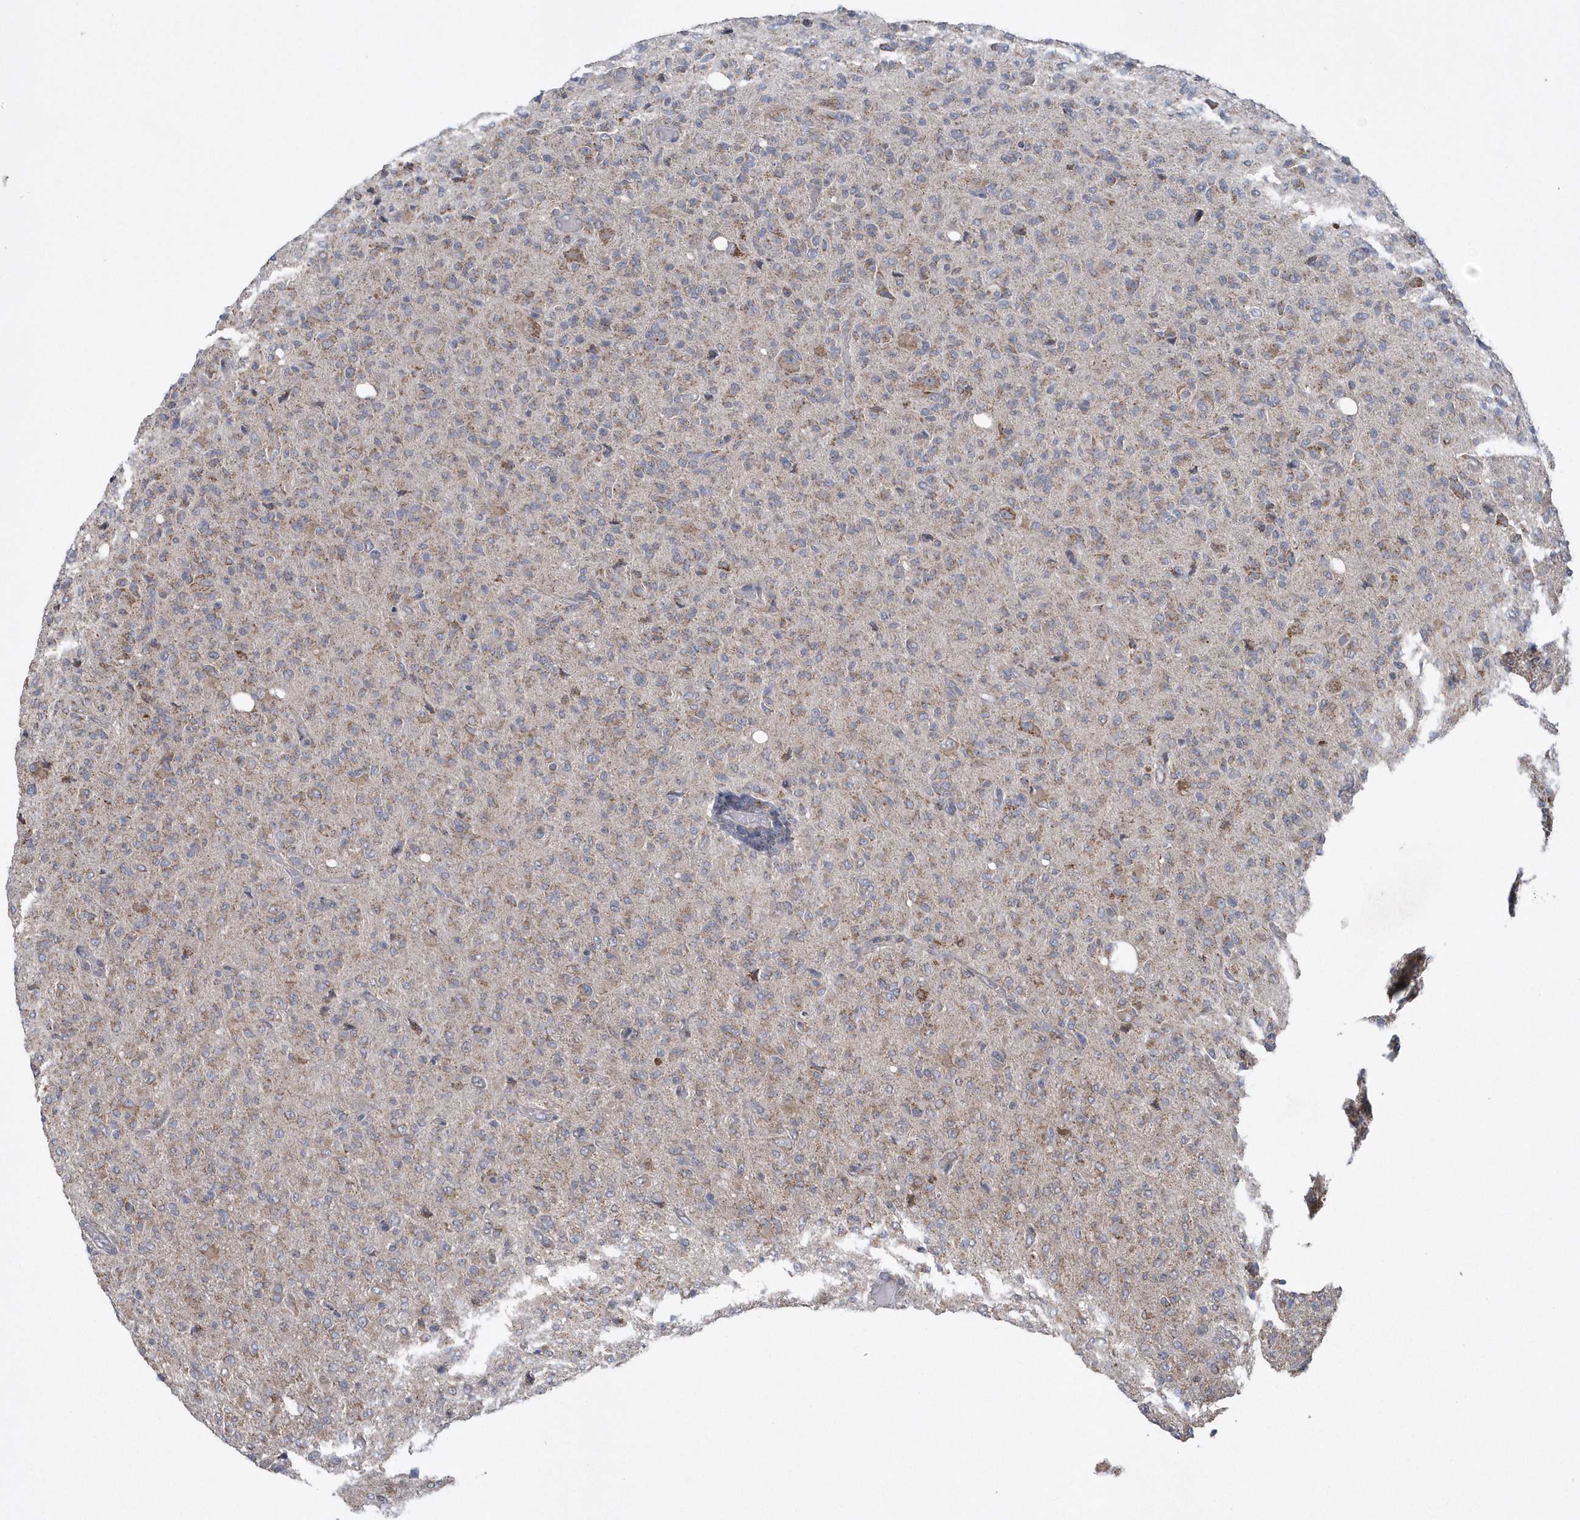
{"staining": {"intensity": "weak", "quantity": "25%-75%", "location": "cytoplasmic/membranous"}, "tissue": "glioma", "cell_type": "Tumor cells", "image_type": "cancer", "snomed": [{"axis": "morphology", "description": "Glioma, malignant, High grade"}, {"axis": "topography", "description": "Brain"}], "caption": "About 25%-75% of tumor cells in high-grade glioma (malignant) display weak cytoplasmic/membranous protein staining as visualized by brown immunohistochemical staining.", "gene": "SLX9", "patient": {"sex": "female", "age": 57}}